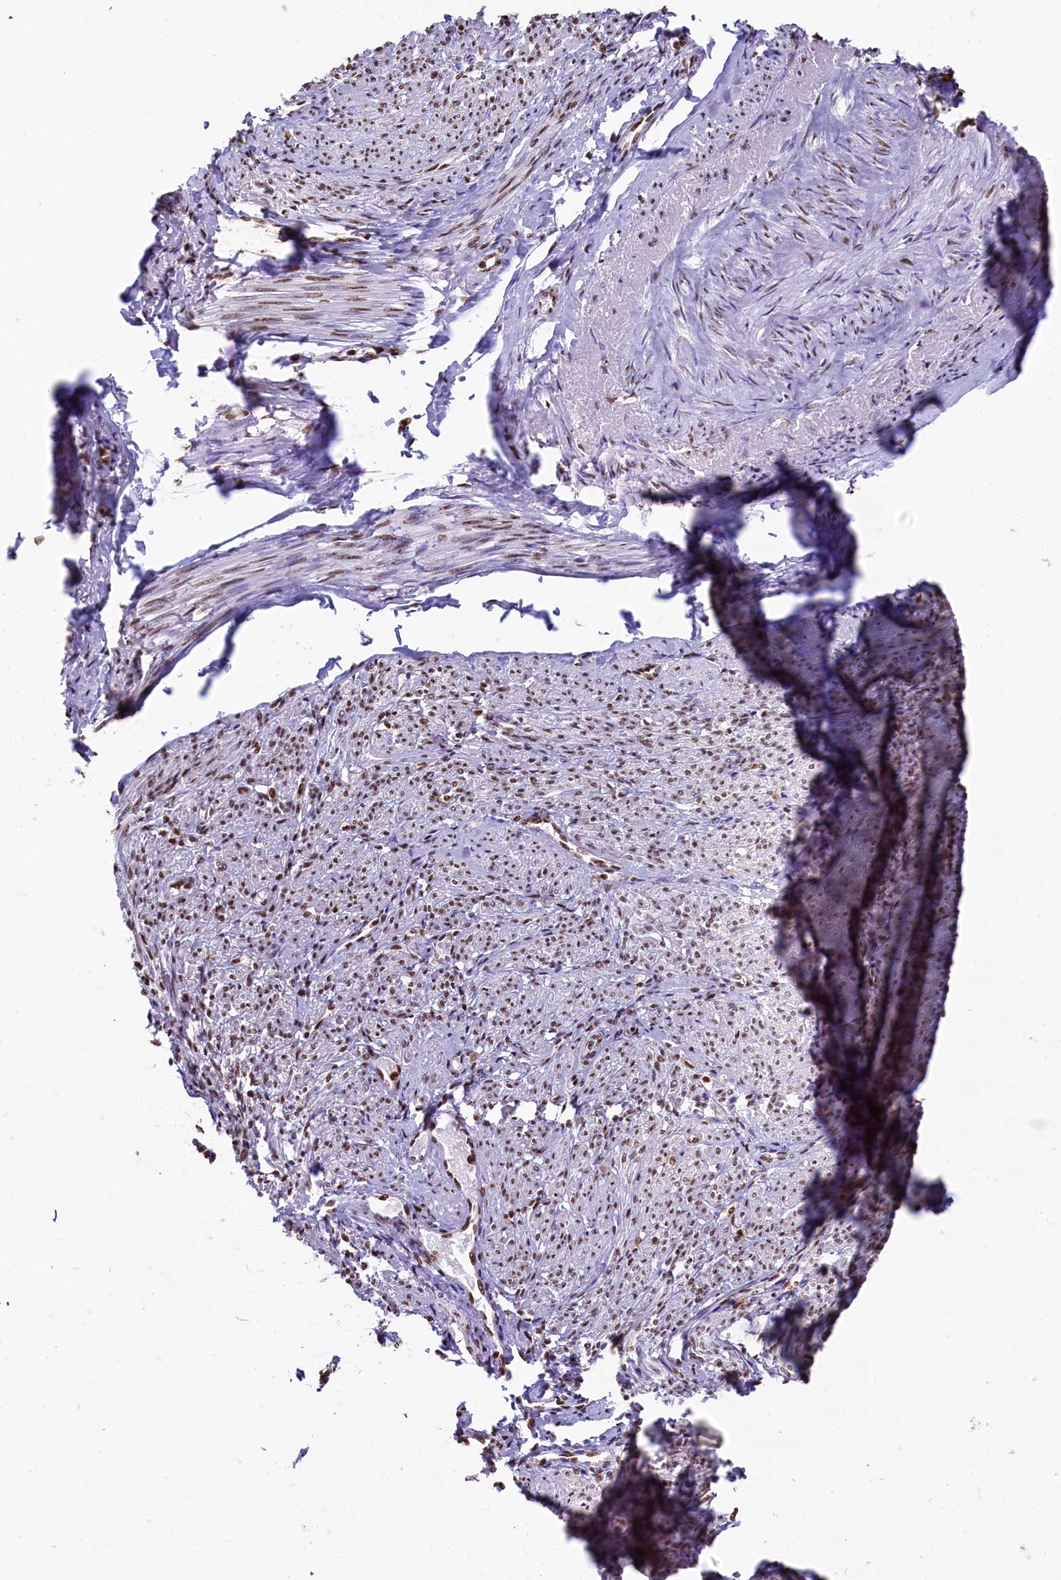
{"staining": {"intensity": "moderate", "quantity": ">75%", "location": "nuclear"}, "tissue": "smooth muscle", "cell_type": "Smooth muscle cells", "image_type": "normal", "snomed": [{"axis": "morphology", "description": "Normal tissue, NOS"}, {"axis": "topography", "description": "Smooth muscle"}], "caption": "Smooth muscle cells reveal medium levels of moderate nuclear staining in approximately >75% of cells in benign smooth muscle.", "gene": "SNRPD2", "patient": {"sex": "female", "age": 39}}